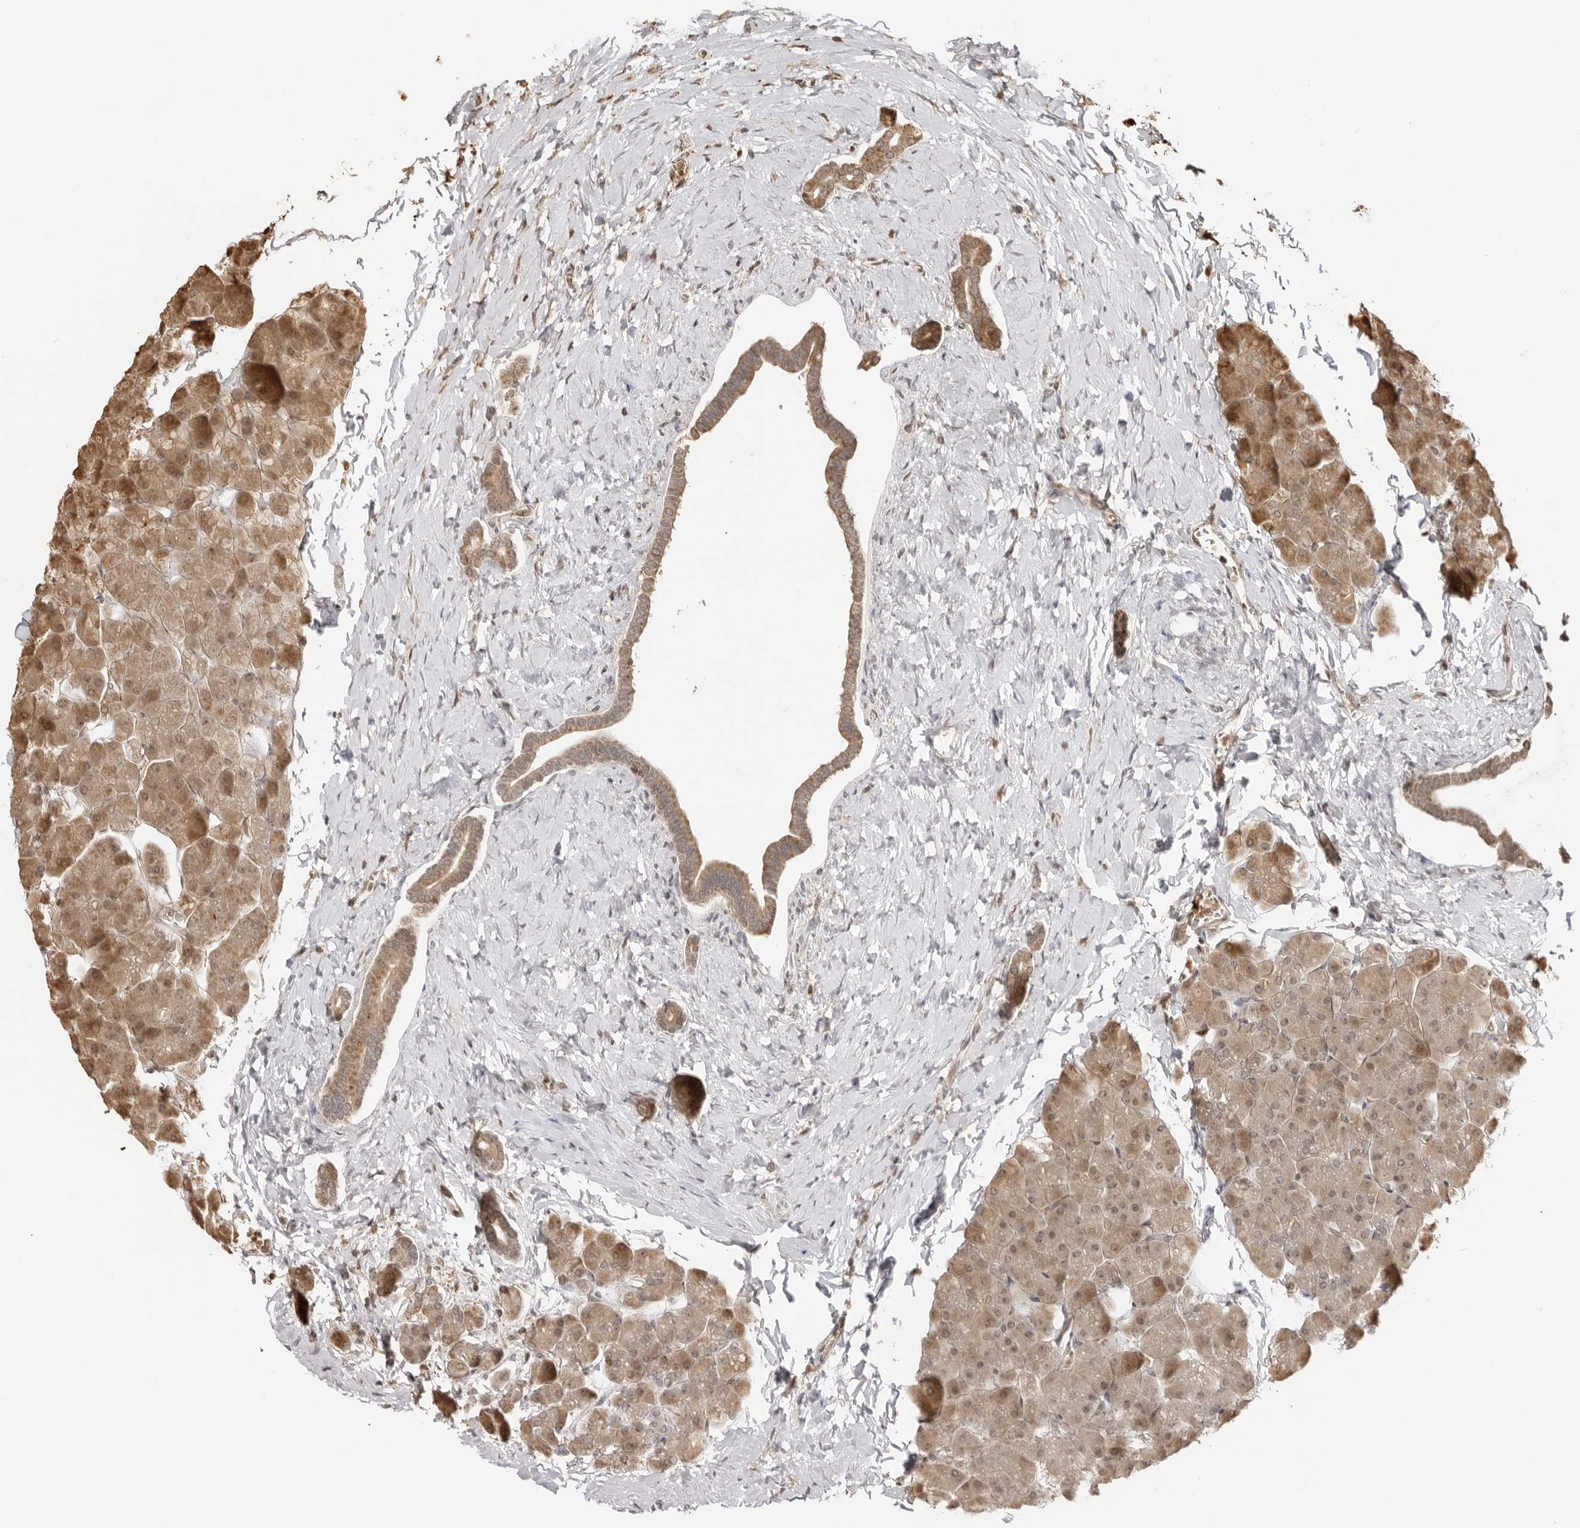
{"staining": {"intensity": "moderate", "quantity": ">75%", "location": "cytoplasmic/membranous,nuclear"}, "tissue": "pancreas", "cell_type": "Exocrine glandular cells", "image_type": "normal", "snomed": [{"axis": "morphology", "description": "Normal tissue, NOS"}, {"axis": "topography", "description": "Pancreas"}], "caption": "Pancreas stained with DAB (3,3'-diaminobenzidine) immunohistochemistry shows medium levels of moderate cytoplasmic/membranous,nuclear expression in approximately >75% of exocrine glandular cells.", "gene": "IKBKE", "patient": {"sex": "male", "age": 35}}